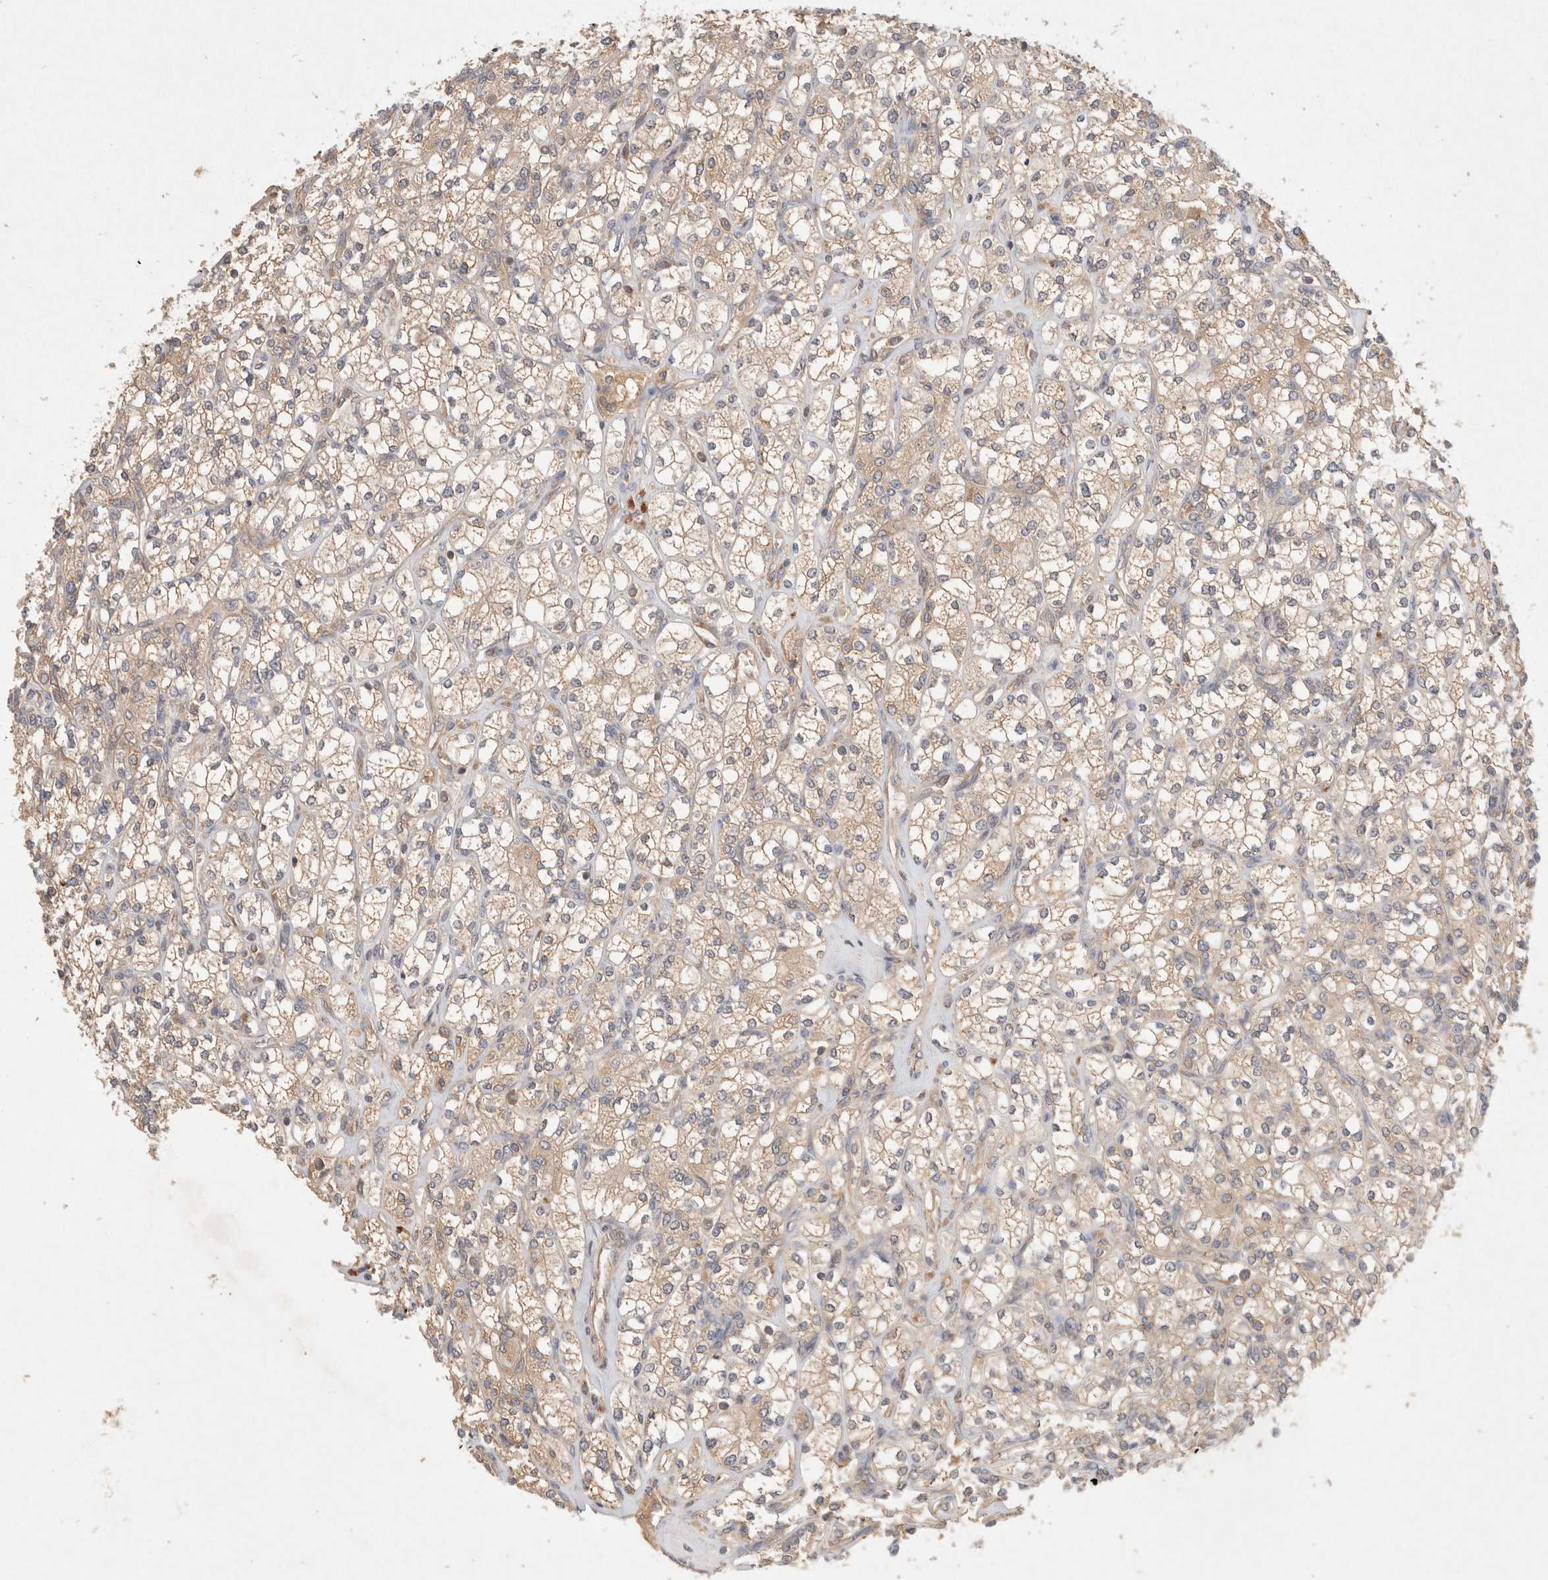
{"staining": {"intensity": "weak", "quantity": ">75%", "location": "cytoplasmic/membranous"}, "tissue": "renal cancer", "cell_type": "Tumor cells", "image_type": "cancer", "snomed": [{"axis": "morphology", "description": "Adenocarcinoma, NOS"}, {"axis": "topography", "description": "Kidney"}], "caption": "Renal cancer stained with a protein marker demonstrates weak staining in tumor cells.", "gene": "KLHL20", "patient": {"sex": "male", "age": 77}}